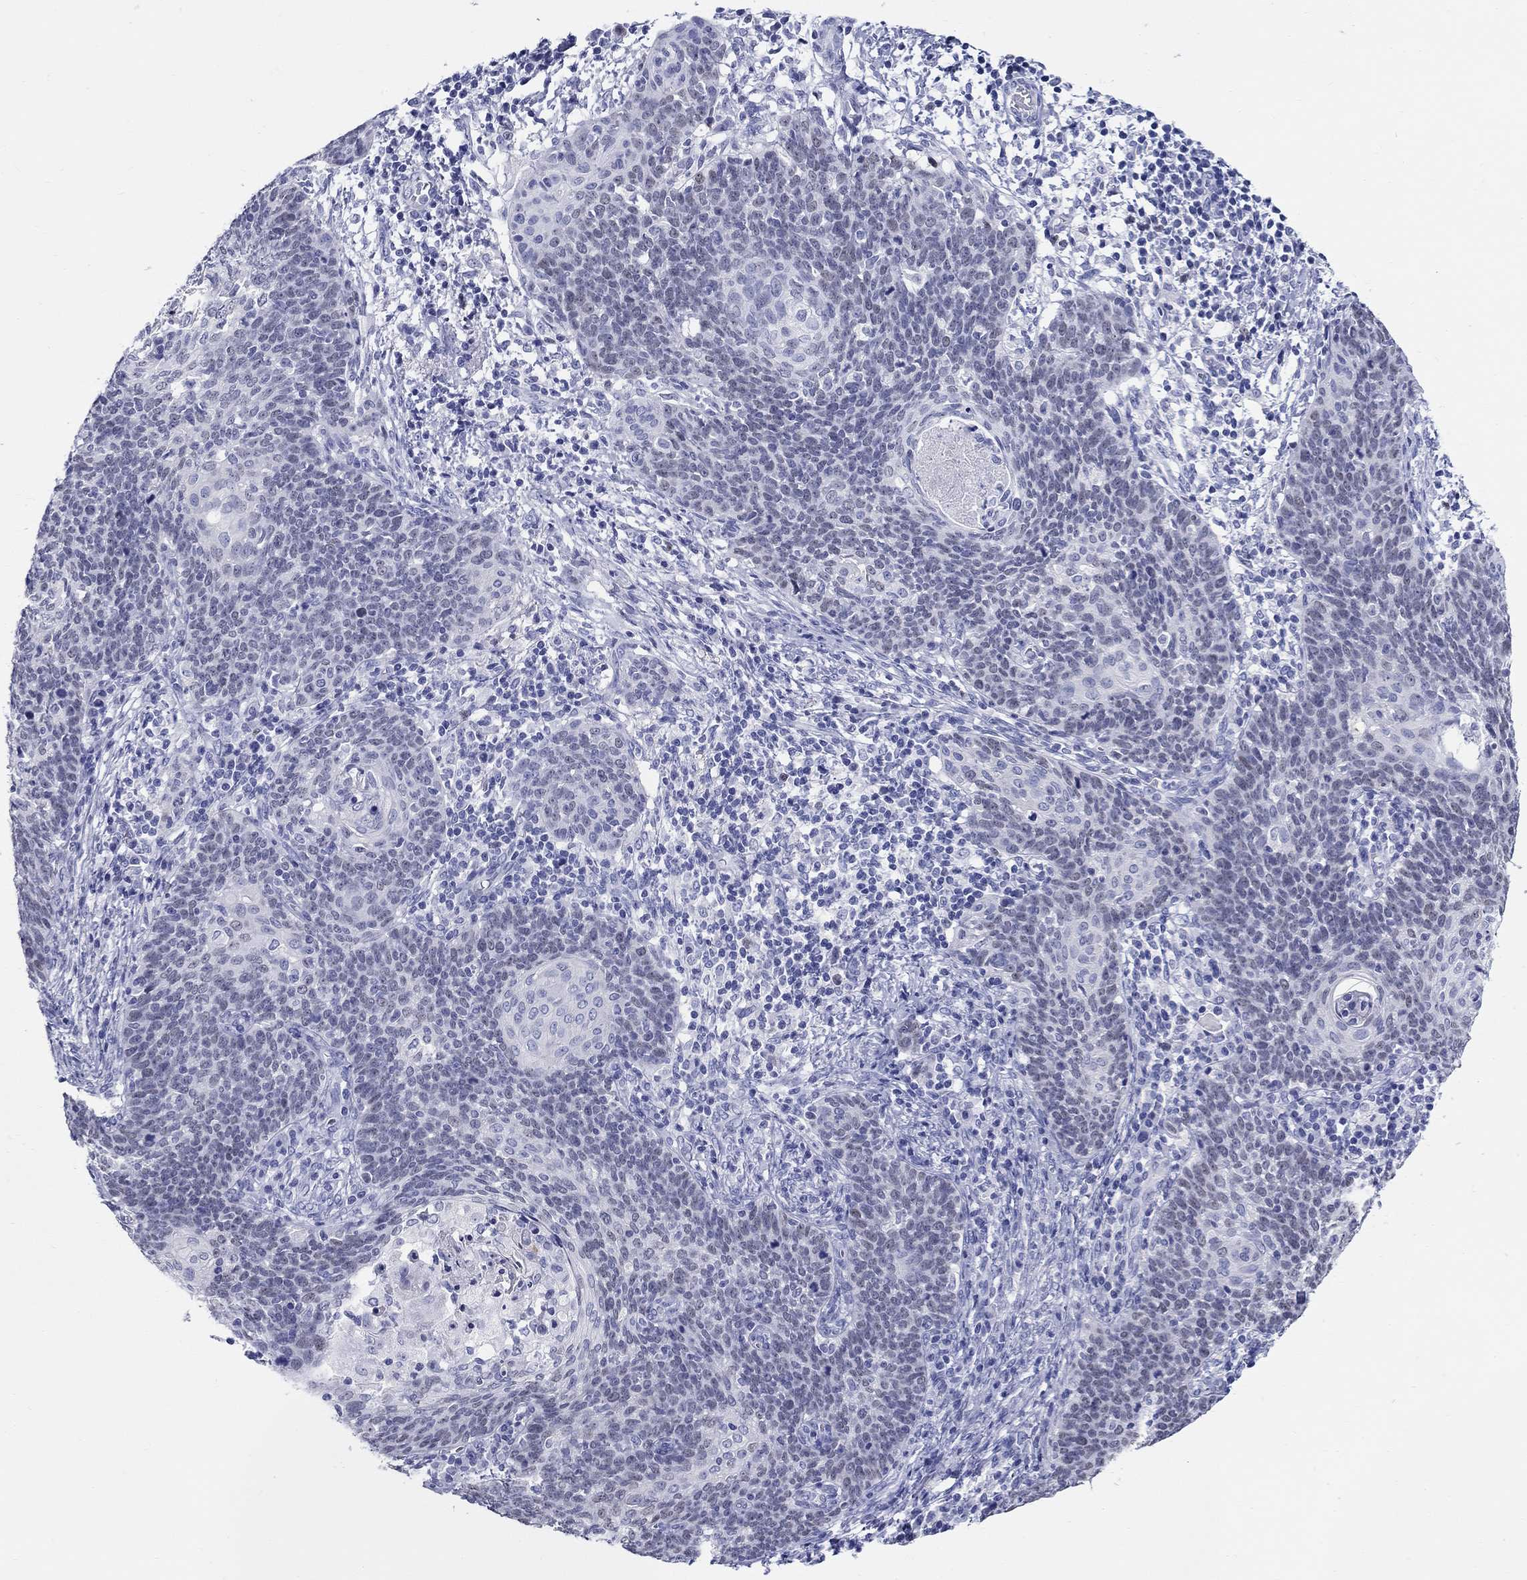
{"staining": {"intensity": "negative", "quantity": "none", "location": "none"}, "tissue": "cervical cancer", "cell_type": "Tumor cells", "image_type": "cancer", "snomed": [{"axis": "morphology", "description": "Squamous cell carcinoma, NOS"}, {"axis": "topography", "description": "Cervix"}], "caption": "Squamous cell carcinoma (cervical) was stained to show a protein in brown. There is no significant positivity in tumor cells.", "gene": "LAMP5", "patient": {"sex": "female", "age": 39}}